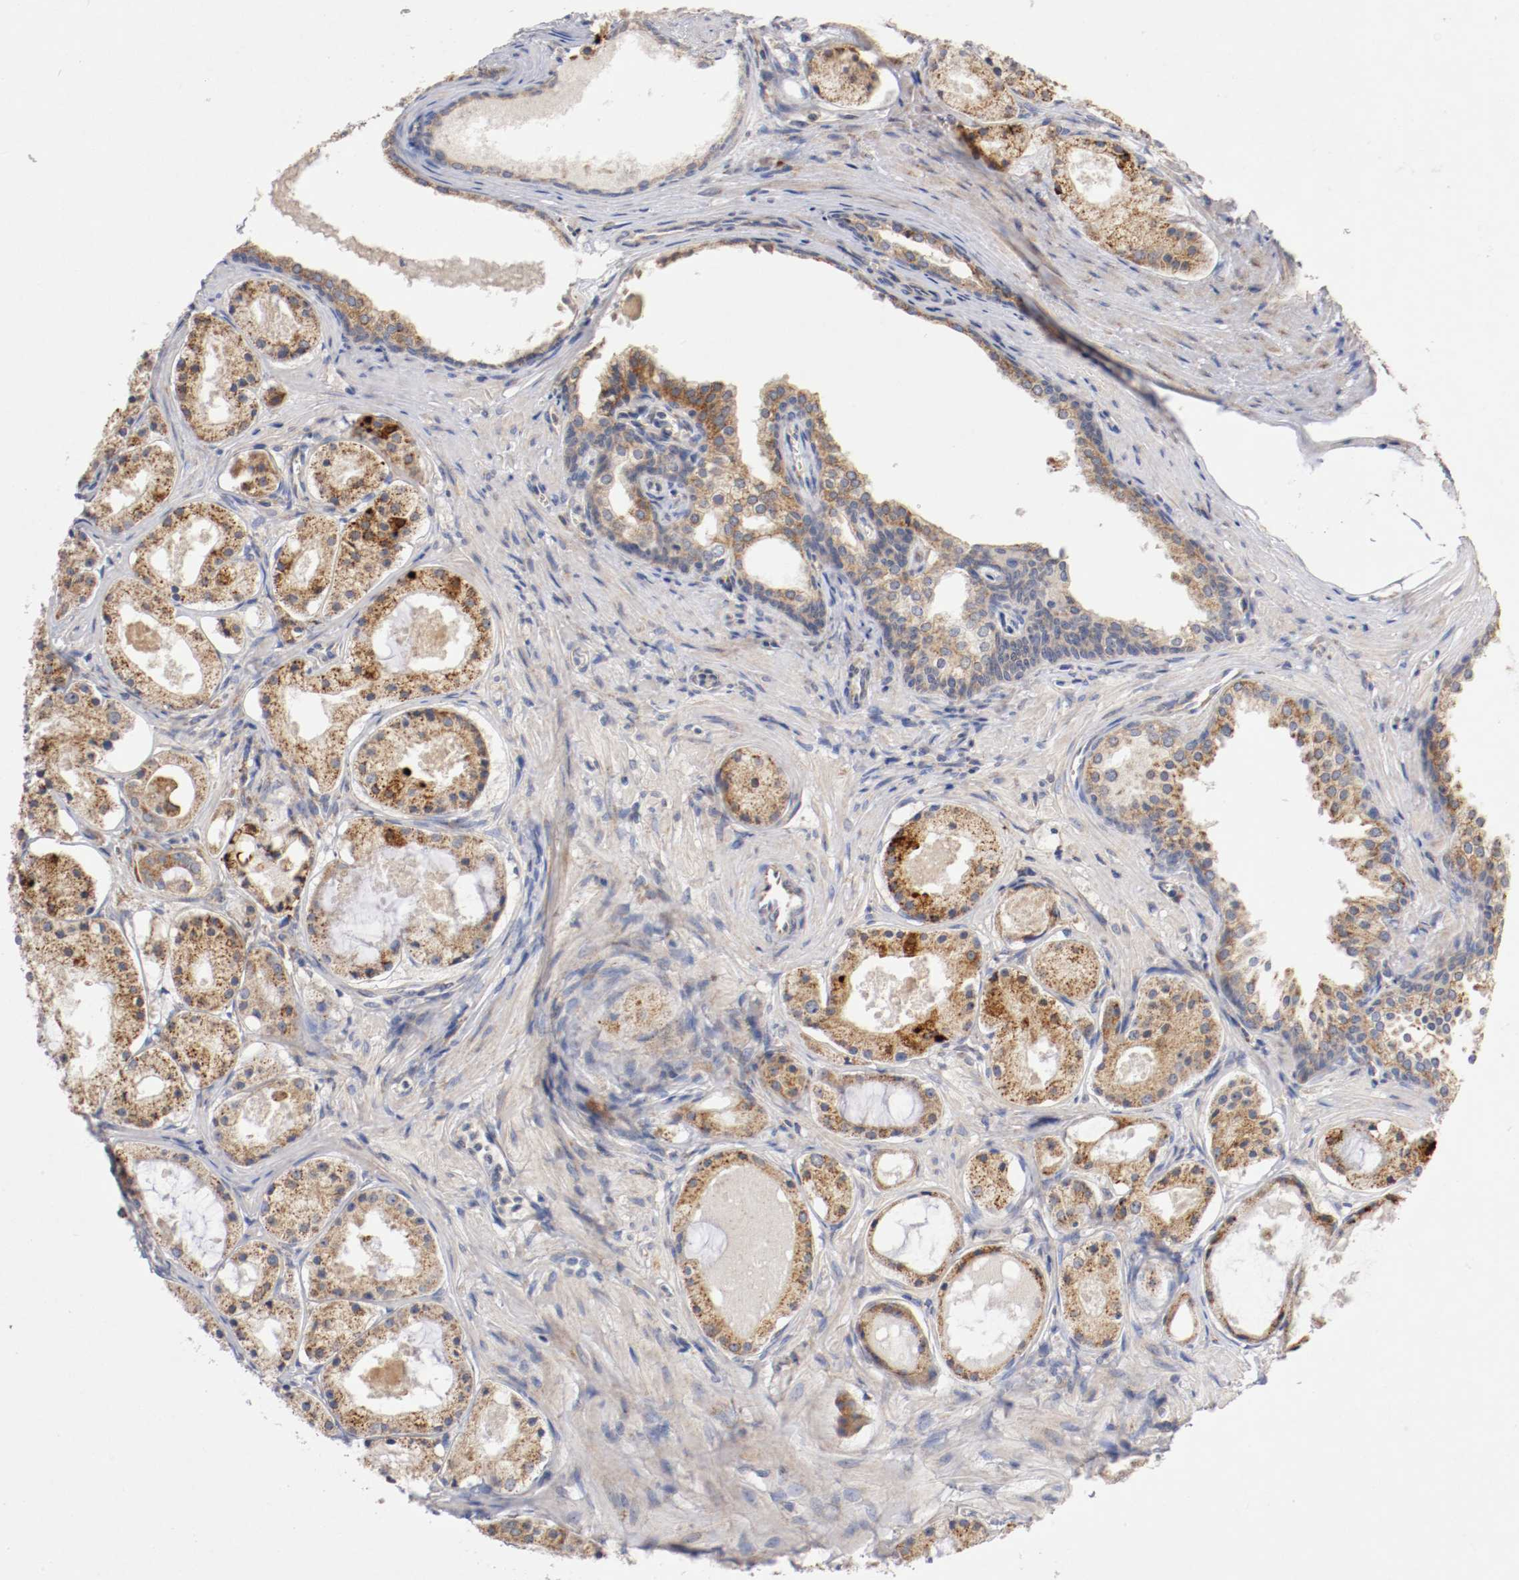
{"staining": {"intensity": "moderate", "quantity": ">75%", "location": "cytoplasmic/membranous"}, "tissue": "prostate cancer", "cell_type": "Tumor cells", "image_type": "cancer", "snomed": [{"axis": "morphology", "description": "Adenocarcinoma, Low grade"}, {"axis": "topography", "description": "Prostate"}], "caption": "Immunohistochemistry (IHC) (DAB (3,3'-diaminobenzidine)) staining of low-grade adenocarcinoma (prostate) shows moderate cytoplasmic/membranous protein staining in approximately >75% of tumor cells.", "gene": "TRAF2", "patient": {"sex": "male", "age": 57}}